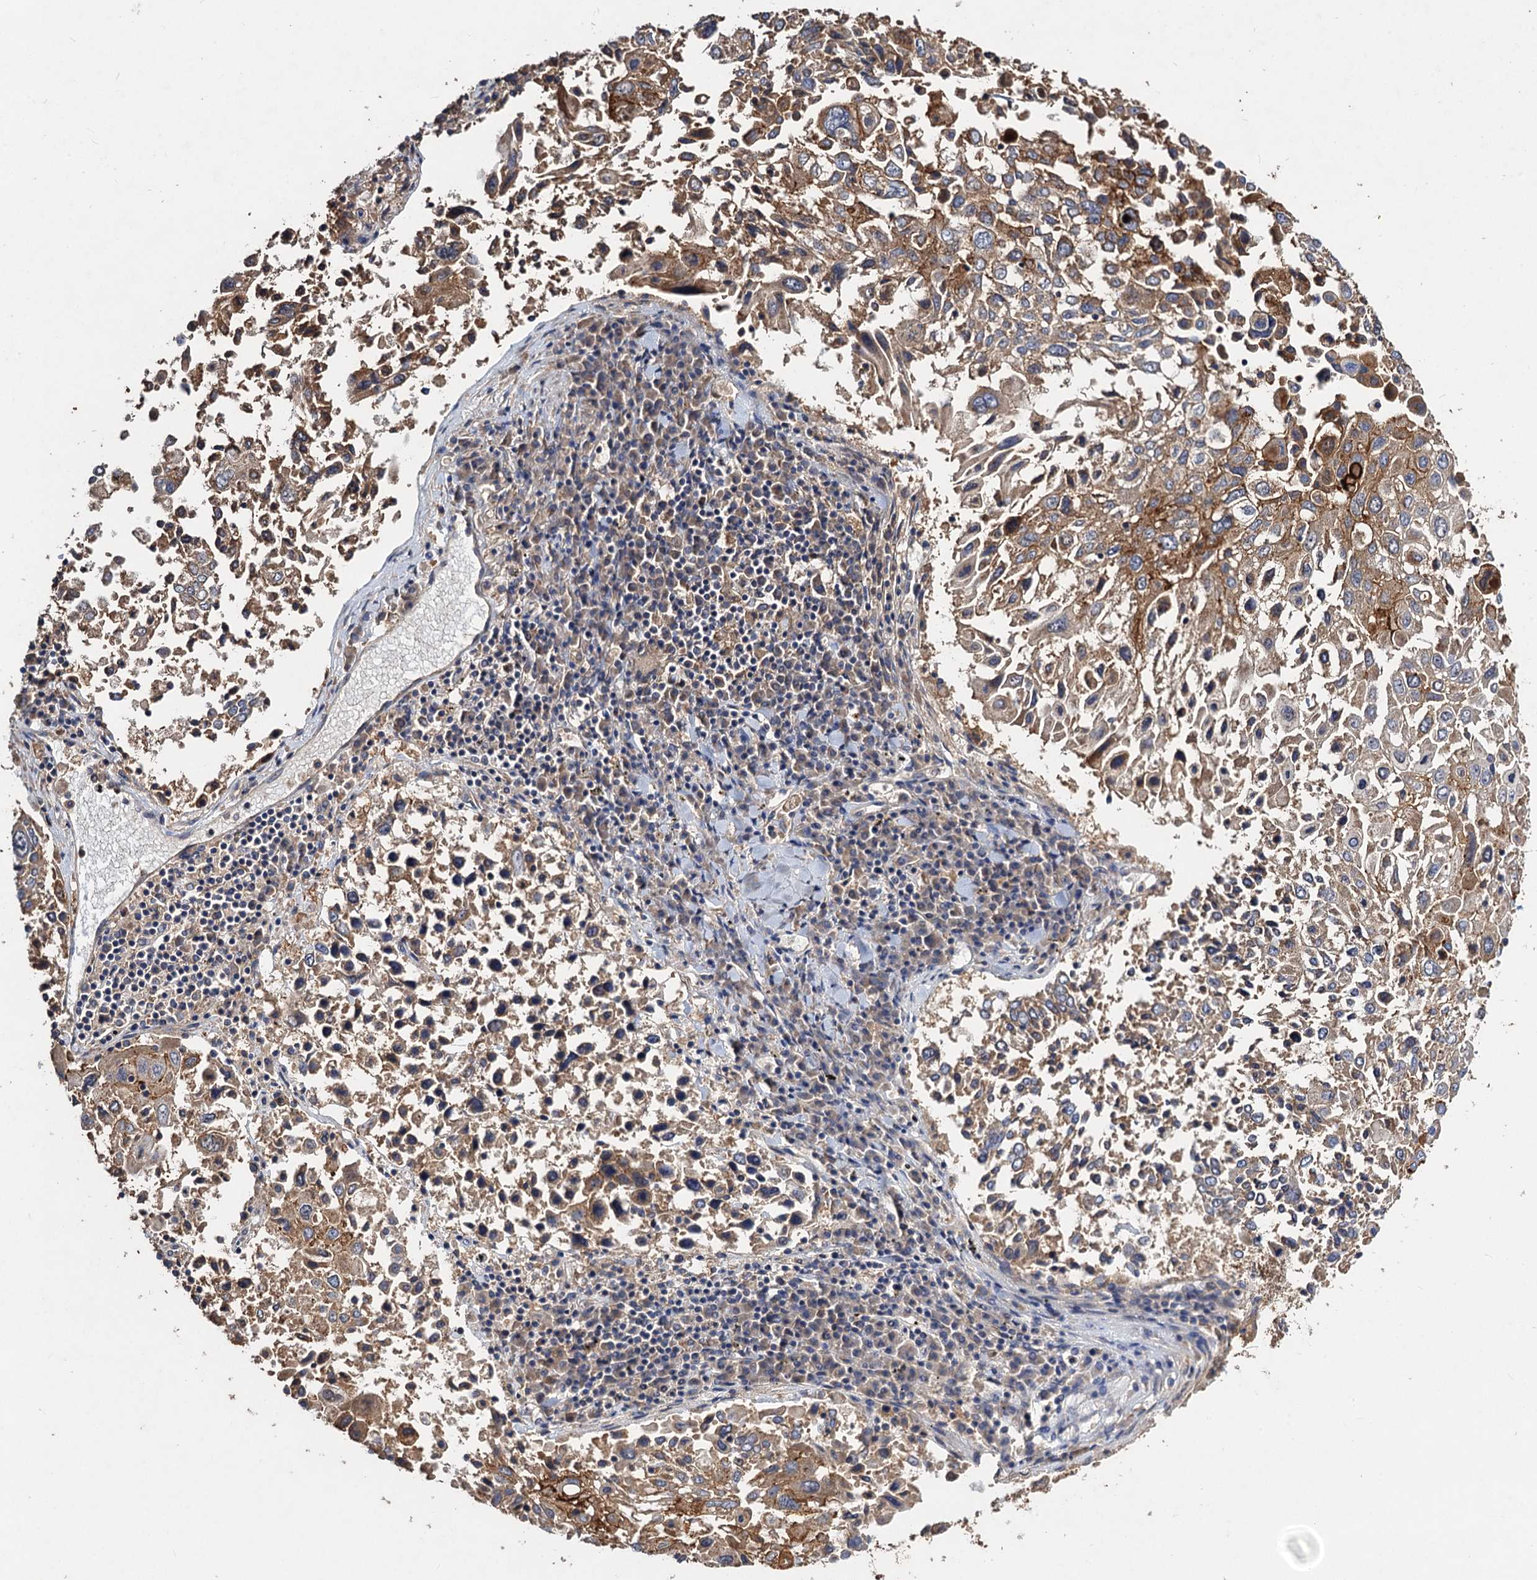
{"staining": {"intensity": "moderate", "quantity": ">75%", "location": "cytoplasmic/membranous"}, "tissue": "lung cancer", "cell_type": "Tumor cells", "image_type": "cancer", "snomed": [{"axis": "morphology", "description": "Squamous cell carcinoma, NOS"}, {"axis": "topography", "description": "Lung"}], "caption": "The immunohistochemical stain labels moderate cytoplasmic/membranous positivity in tumor cells of lung cancer tissue. The staining is performed using DAB (3,3'-diaminobenzidine) brown chromogen to label protein expression. The nuclei are counter-stained blue using hematoxylin.", "gene": "SCUBE3", "patient": {"sex": "male", "age": 65}}